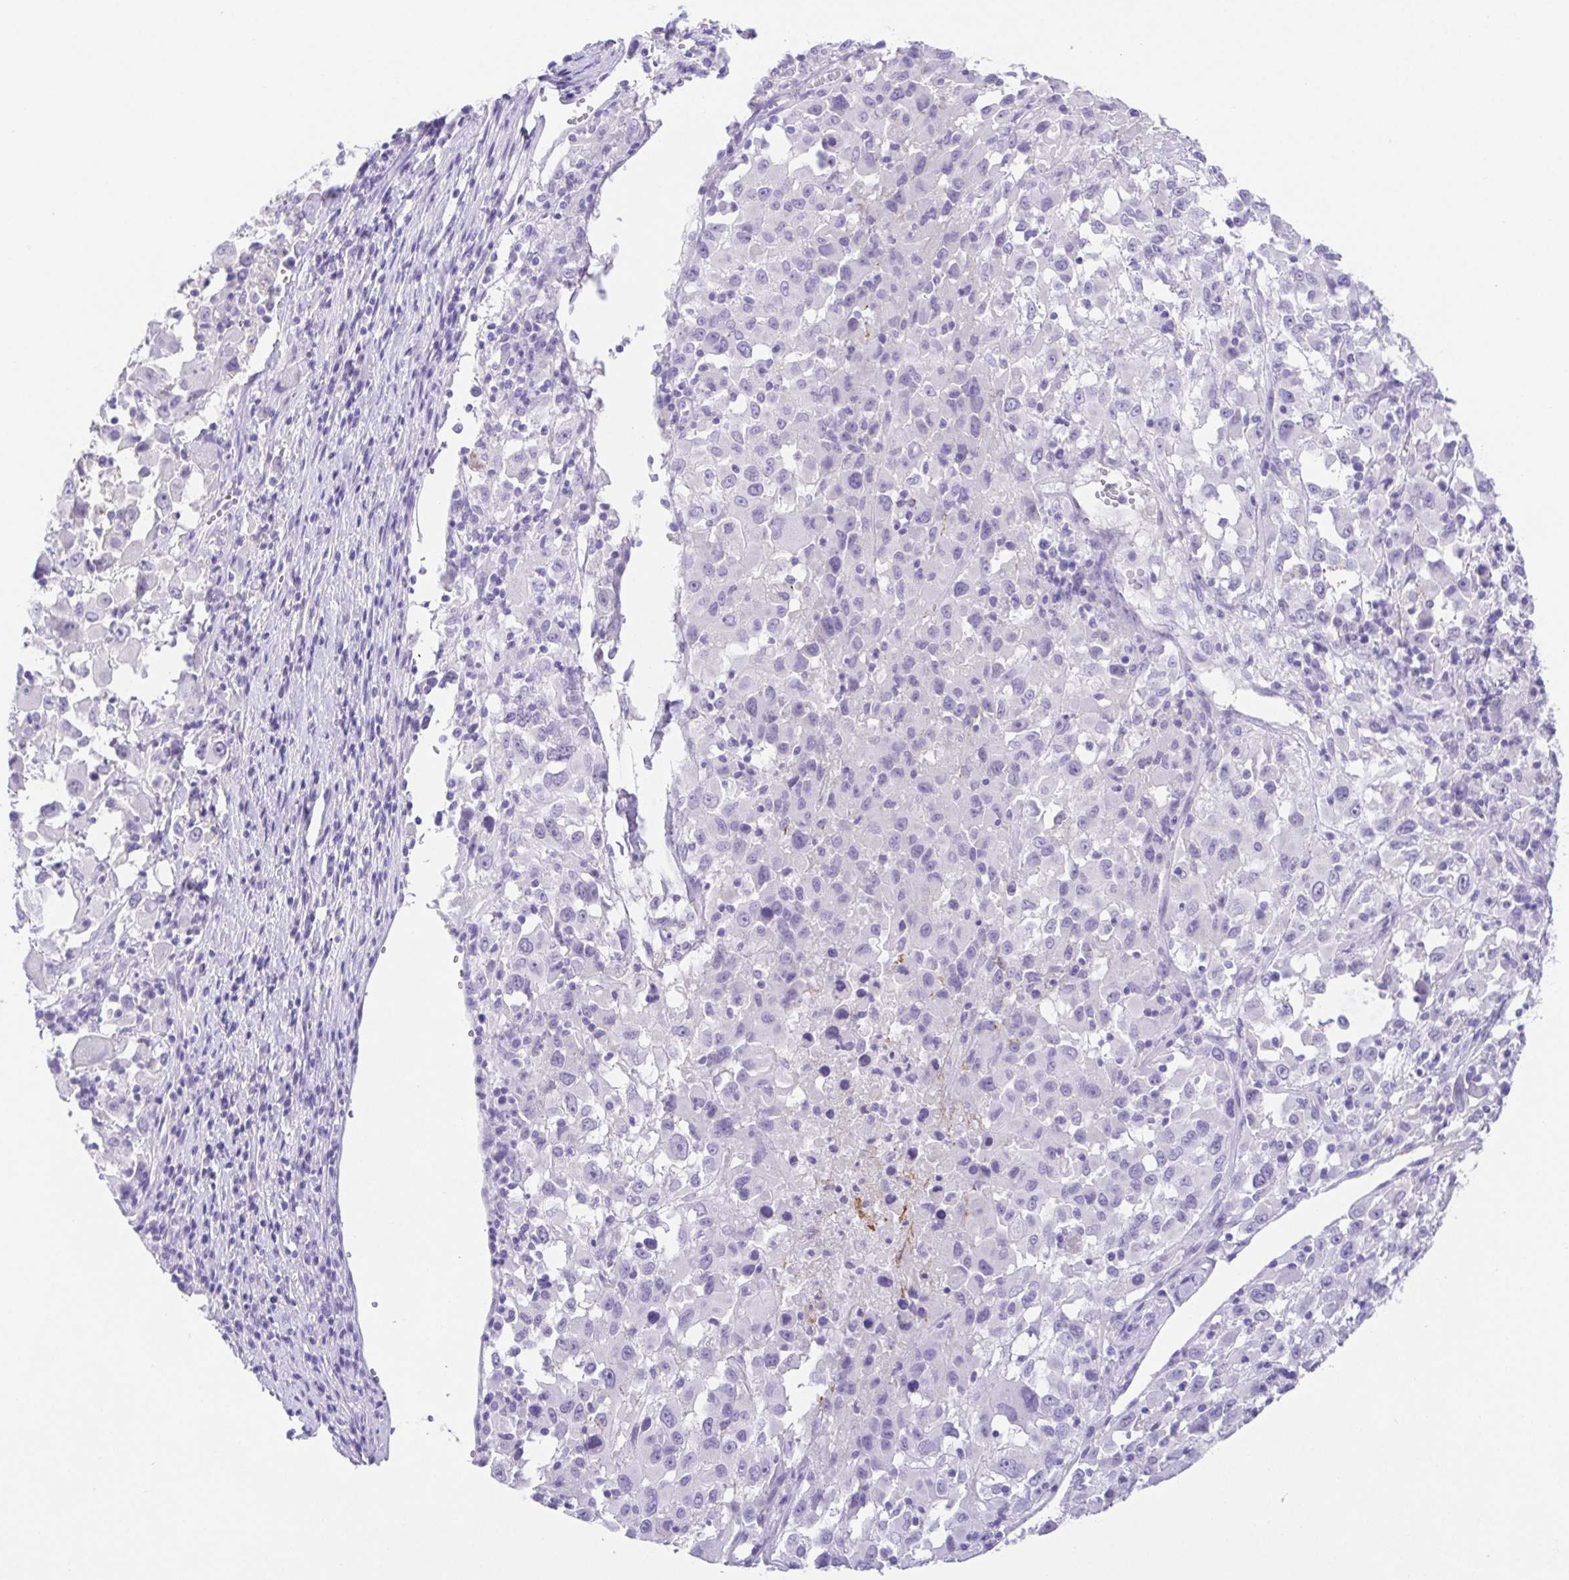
{"staining": {"intensity": "negative", "quantity": "none", "location": "none"}, "tissue": "melanoma", "cell_type": "Tumor cells", "image_type": "cancer", "snomed": [{"axis": "morphology", "description": "Malignant melanoma, Metastatic site"}, {"axis": "topography", "description": "Soft tissue"}], "caption": "High power microscopy histopathology image of an immunohistochemistry photomicrograph of melanoma, revealing no significant positivity in tumor cells.", "gene": "SPATA4", "patient": {"sex": "male", "age": 50}}